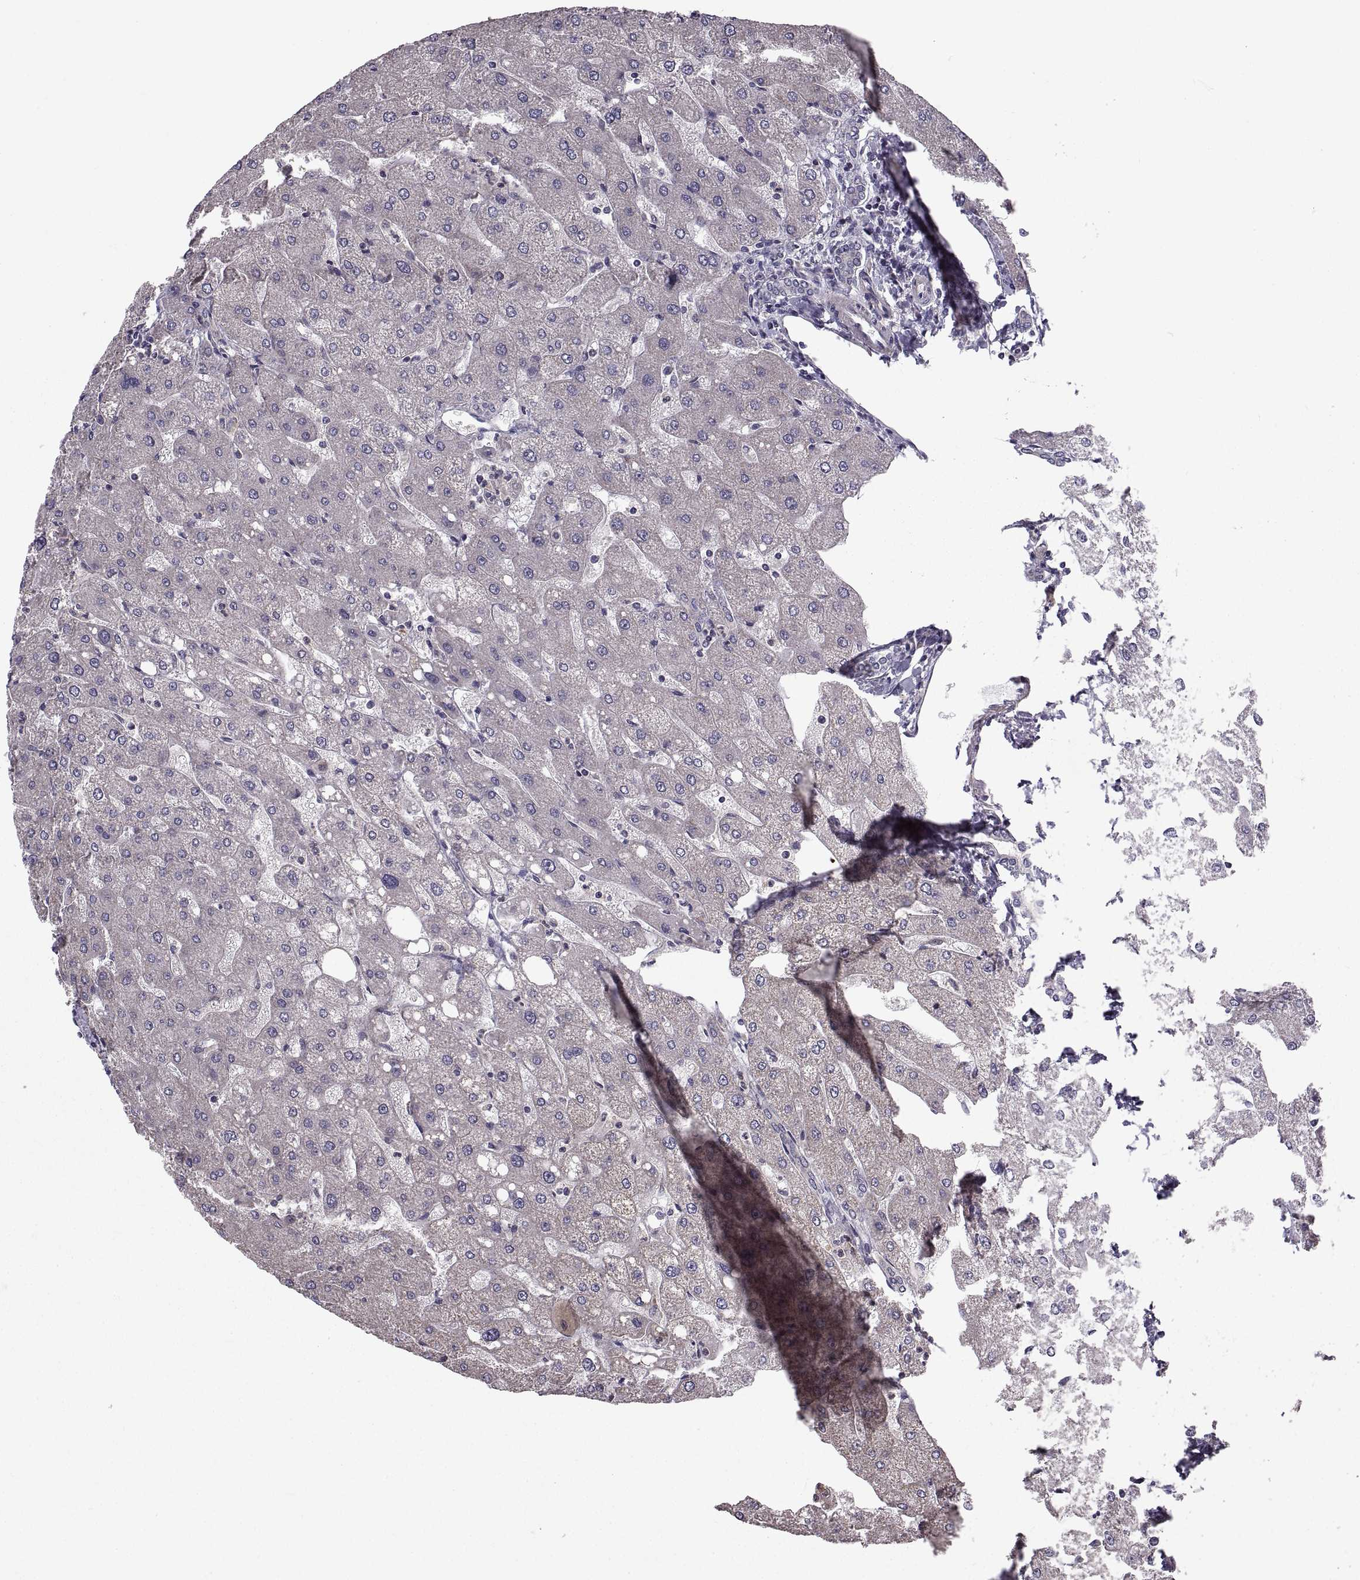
{"staining": {"intensity": "negative", "quantity": "none", "location": "none"}, "tissue": "liver", "cell_type": "Cholangiocytes", "image_type": "normal", "snomed": [{"axis": "morphology", "description": "Normal tissue, NOS"}, {"axis": "topography", "description": "Liver"}], "caption": "Unremarkable liver was stained to show a protein in brown. There is no significant positivity in cholangiocytes.", "gene": "PMM2", "patient": {"sex": "male", "age": 67}}